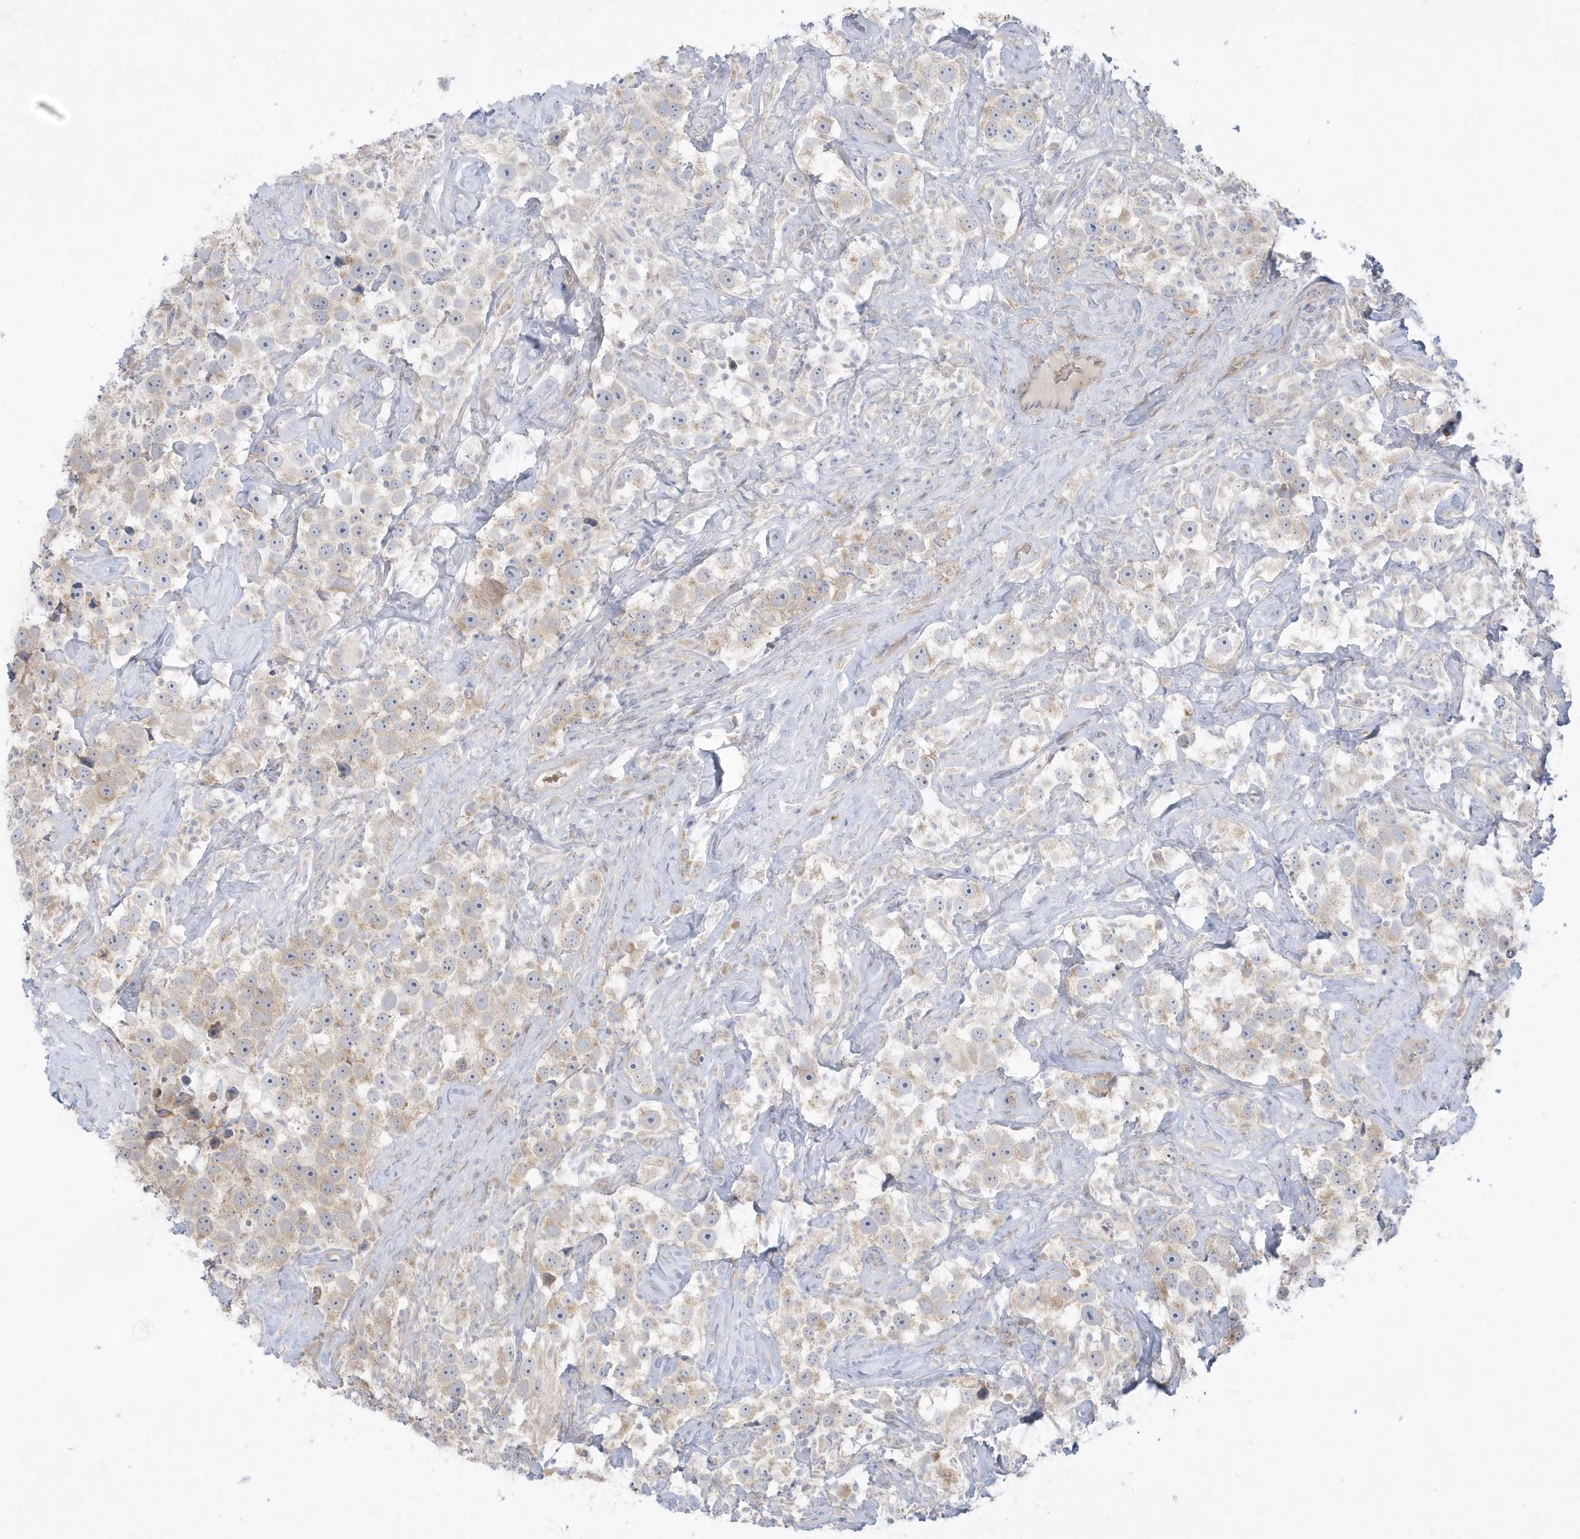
{"staining": {"intensity": "weak", "quantity": "25%-75%", "location": "cytoplasmic/membranous"}, "tissue": "testis cancer", "cell_type": "Tumor cells", "image_type": "cancer", "snomed": [{"axis": "morphology", "description": "Seminoma, NOS"}, {"axis": "topography", "description": "Testis"}], "caption": "A low amount of weak cytoplasmic/membranous staining is seen in about 25%-75% of tumor cells in testis cancer tissue. The staining was performed using DAB to visualize the protein expression in brown, while the nuclei were stained in blue with hematoxylin (Magnification: 20x).", "gene": "LARS1", "patient": {"sex": "male", "age": 49}}